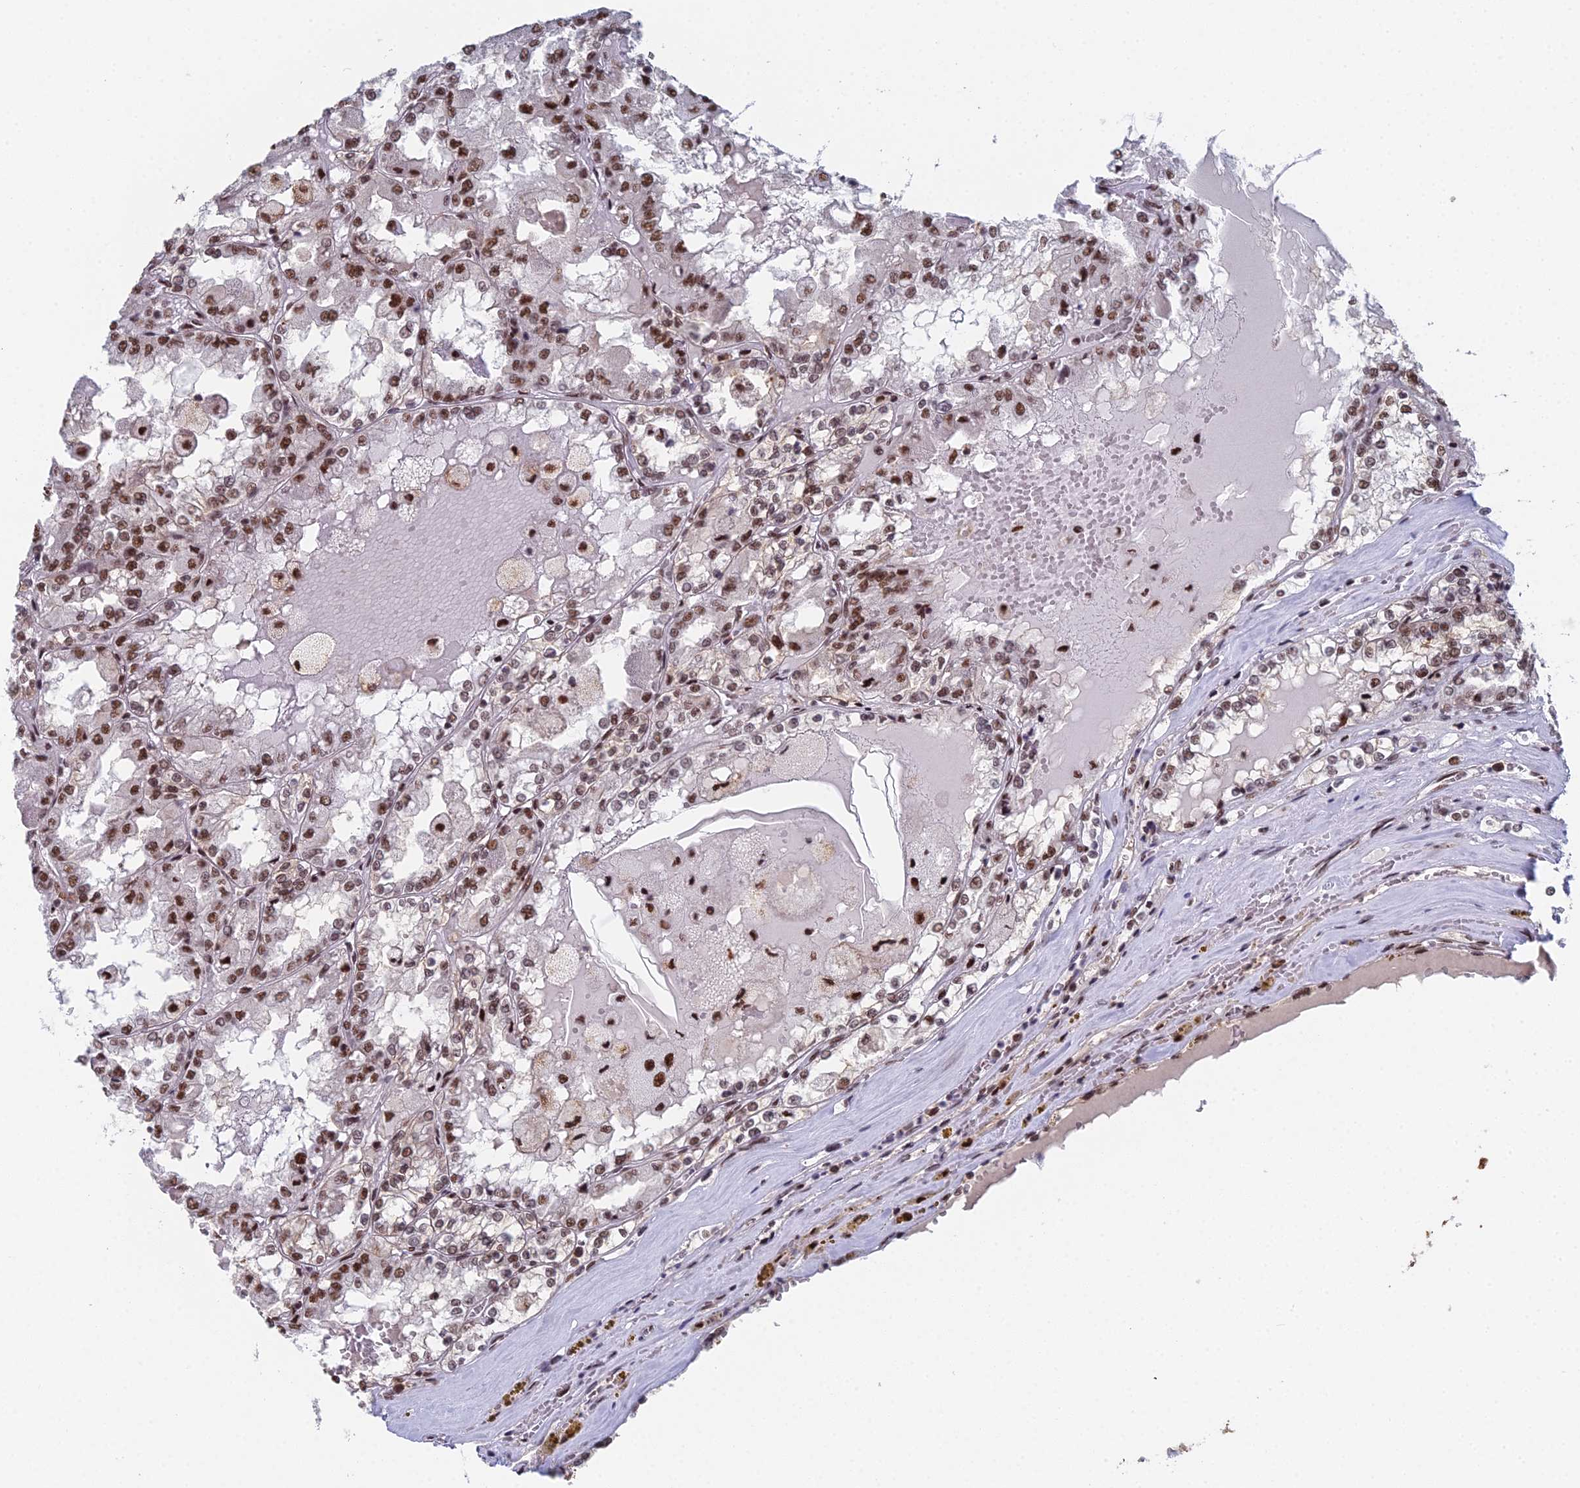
{"staining": {"intensity": "moderate", "quantity": ">75%", "location": "nuclear"}, "tissue": "renal cancer", "cell_type": "Tumor cells", "image_type": "cancer", "snomed": [{"axis": "morphology", "description": "Adenocarcinoma, NOS"}, {"axis": "topography", "description": "Kidney"}], "caption": "This image displays immunohistochemistry staining of renal adenocarcinoma, with medium moderate nuclear positivity in approximately >75% of tumor cells.", "gene": "SF3B3", "patient": {"sex": "female", "age": 56}}